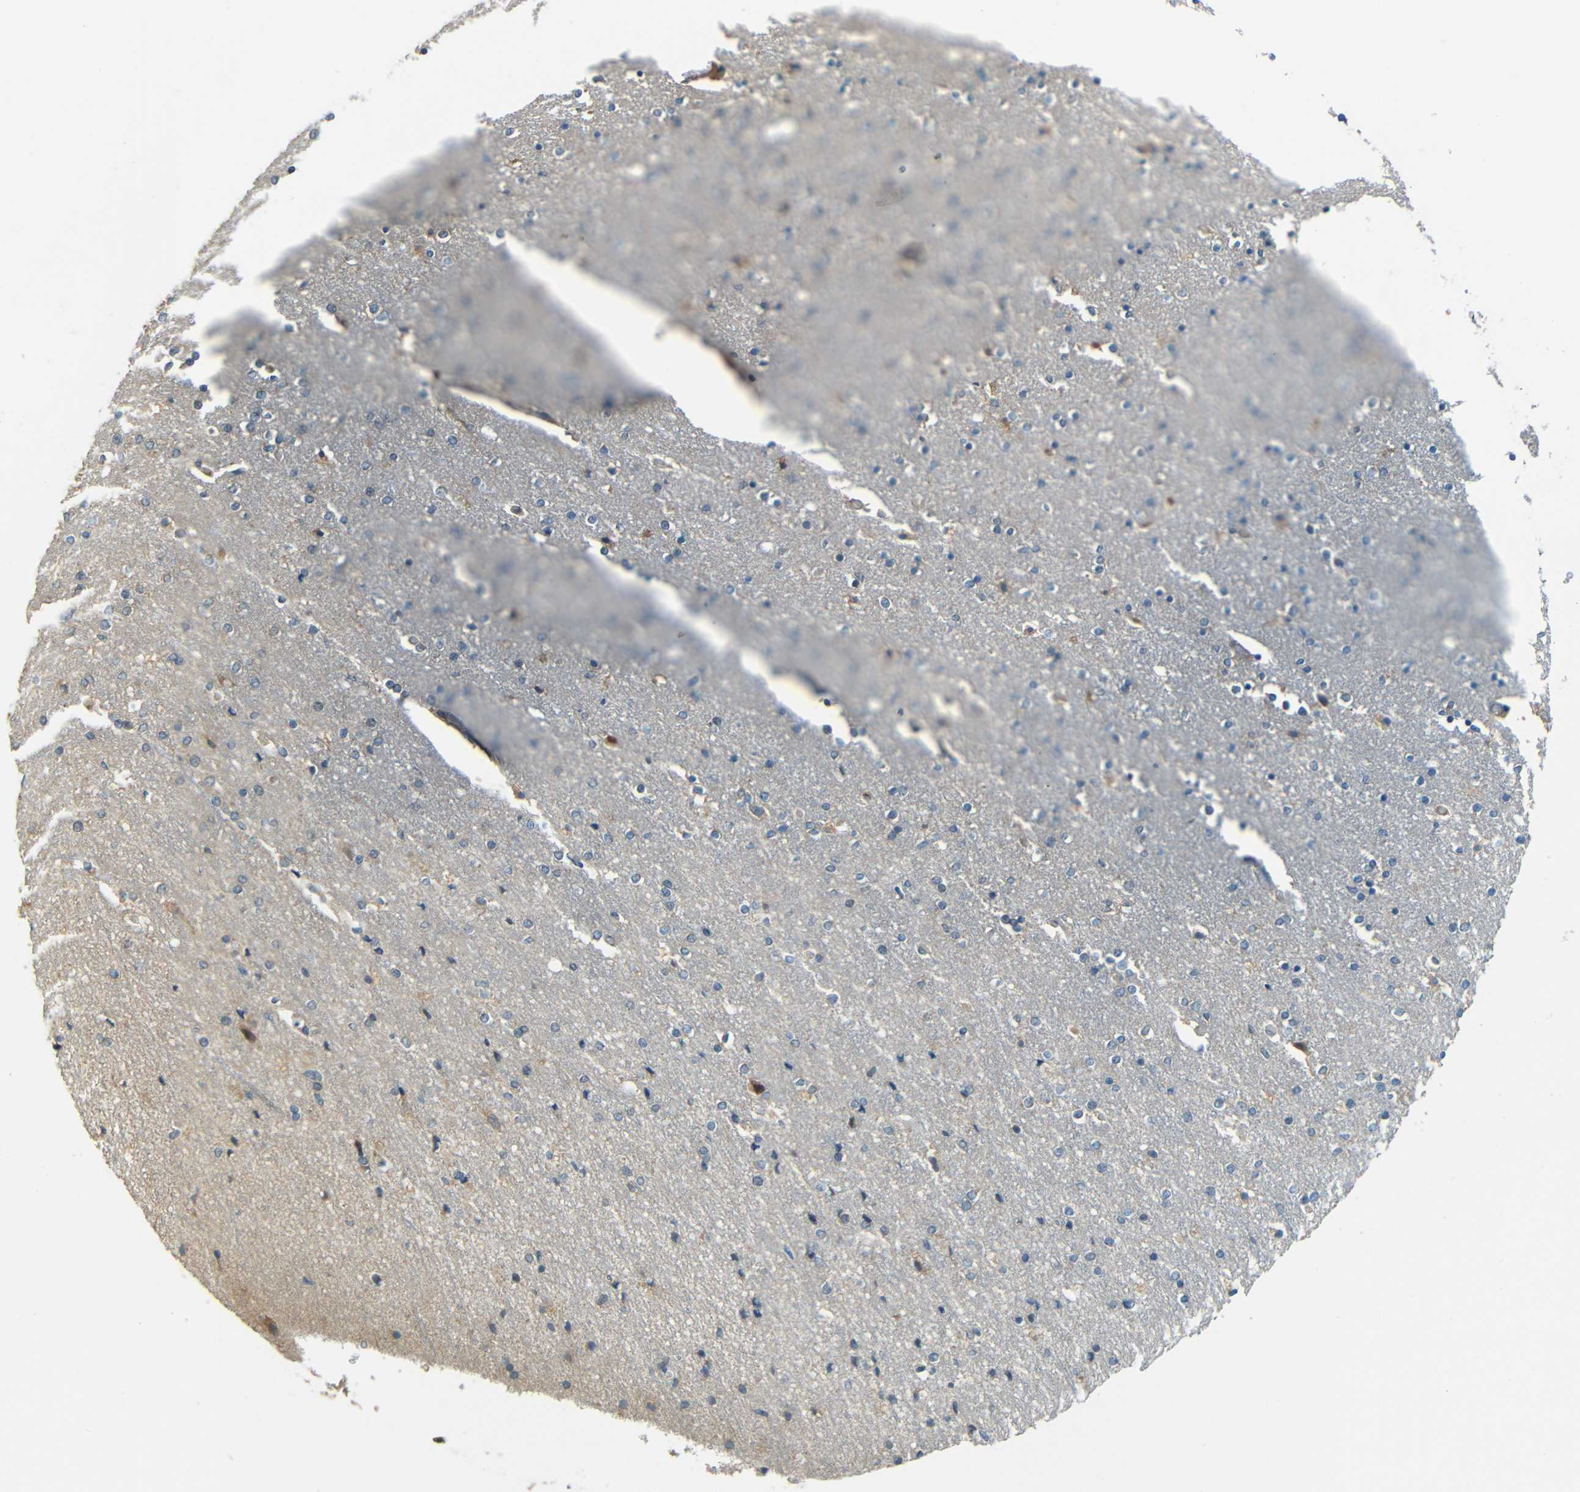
{"staining": {"intensity": "weak", "quantity": "25%-75%", "location": "cytoplasmic/membranous"}, "tissue": "caudate", "cell_type": "Glial cells", "image_type": "normal", "snomed": [{"axis": "morphology", "description": "Normal tissue, NOS"}, {"axis": "topography", "description": "Lateral ventricle wall"}], "caption": "The photomicrograph reveals a brown stain indicating the presence of a protein in the cytoplasmic/membranous of glial cells in caudate.", "gene": "FNDC3A", "patient": {"sex": "female", "age": 54}}